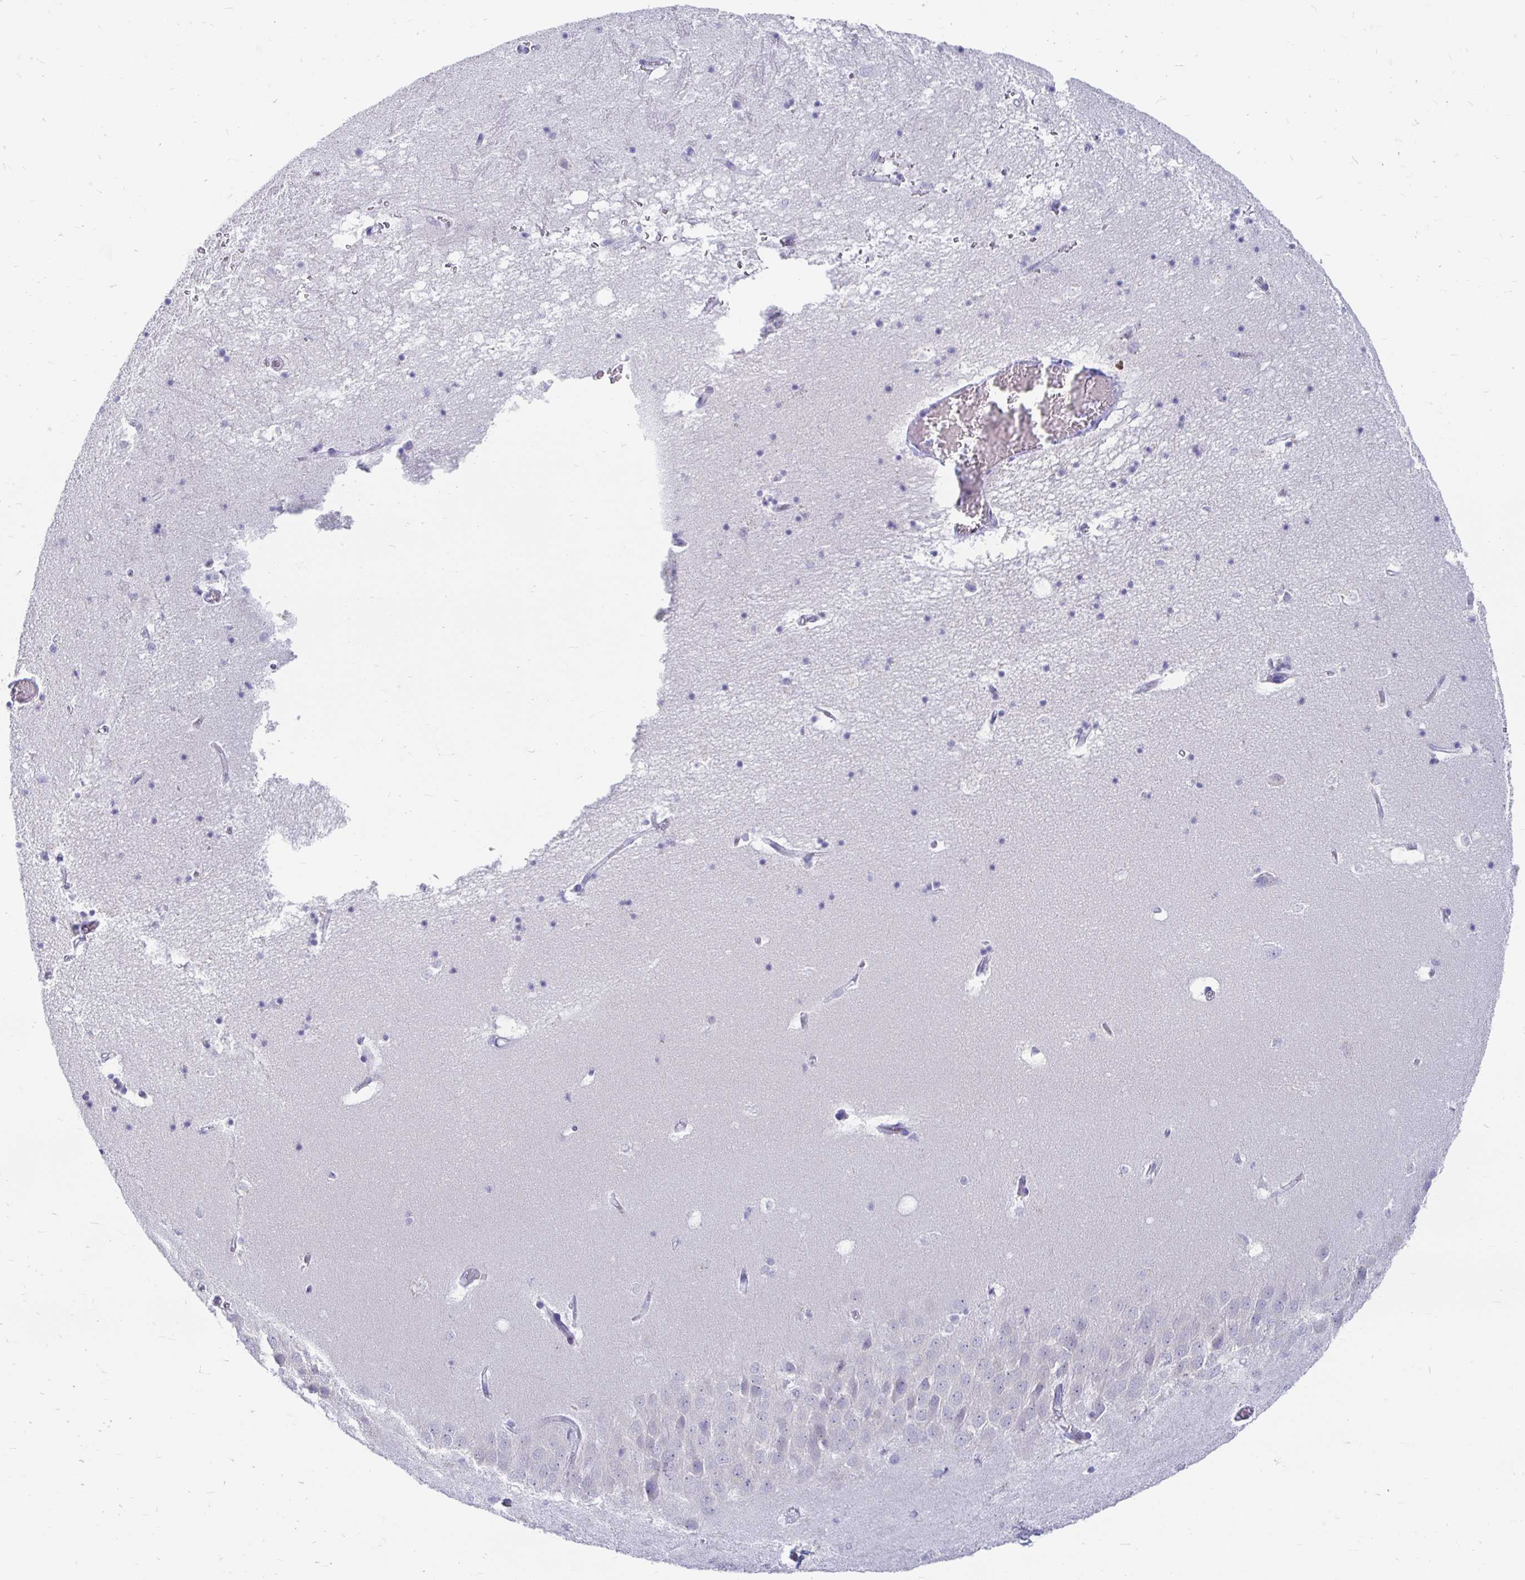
{"staining": {"intensity": "negative", "quantity": "none", "location": "none"}, "tissue": "hippocampus", "cell_type": "Glial cells", "image_type": "normal", "snomed": [{"axis": "morphology", "description": "Normal tissue, NOS"}, {"axis": "topography", "description": "Hippocampus"}], "caption": "The histopathology image shows no staining of glial cells in unremarkable hippocampus. (Stains: DAB (3,3'-diaminobenzidine) immunohistochemistry with hematoxylin counter stain, Microscopy: brightfield microscopy at high magnification).", "gene": "PEG10", "patient": {"sex": "male", "age": 58}}